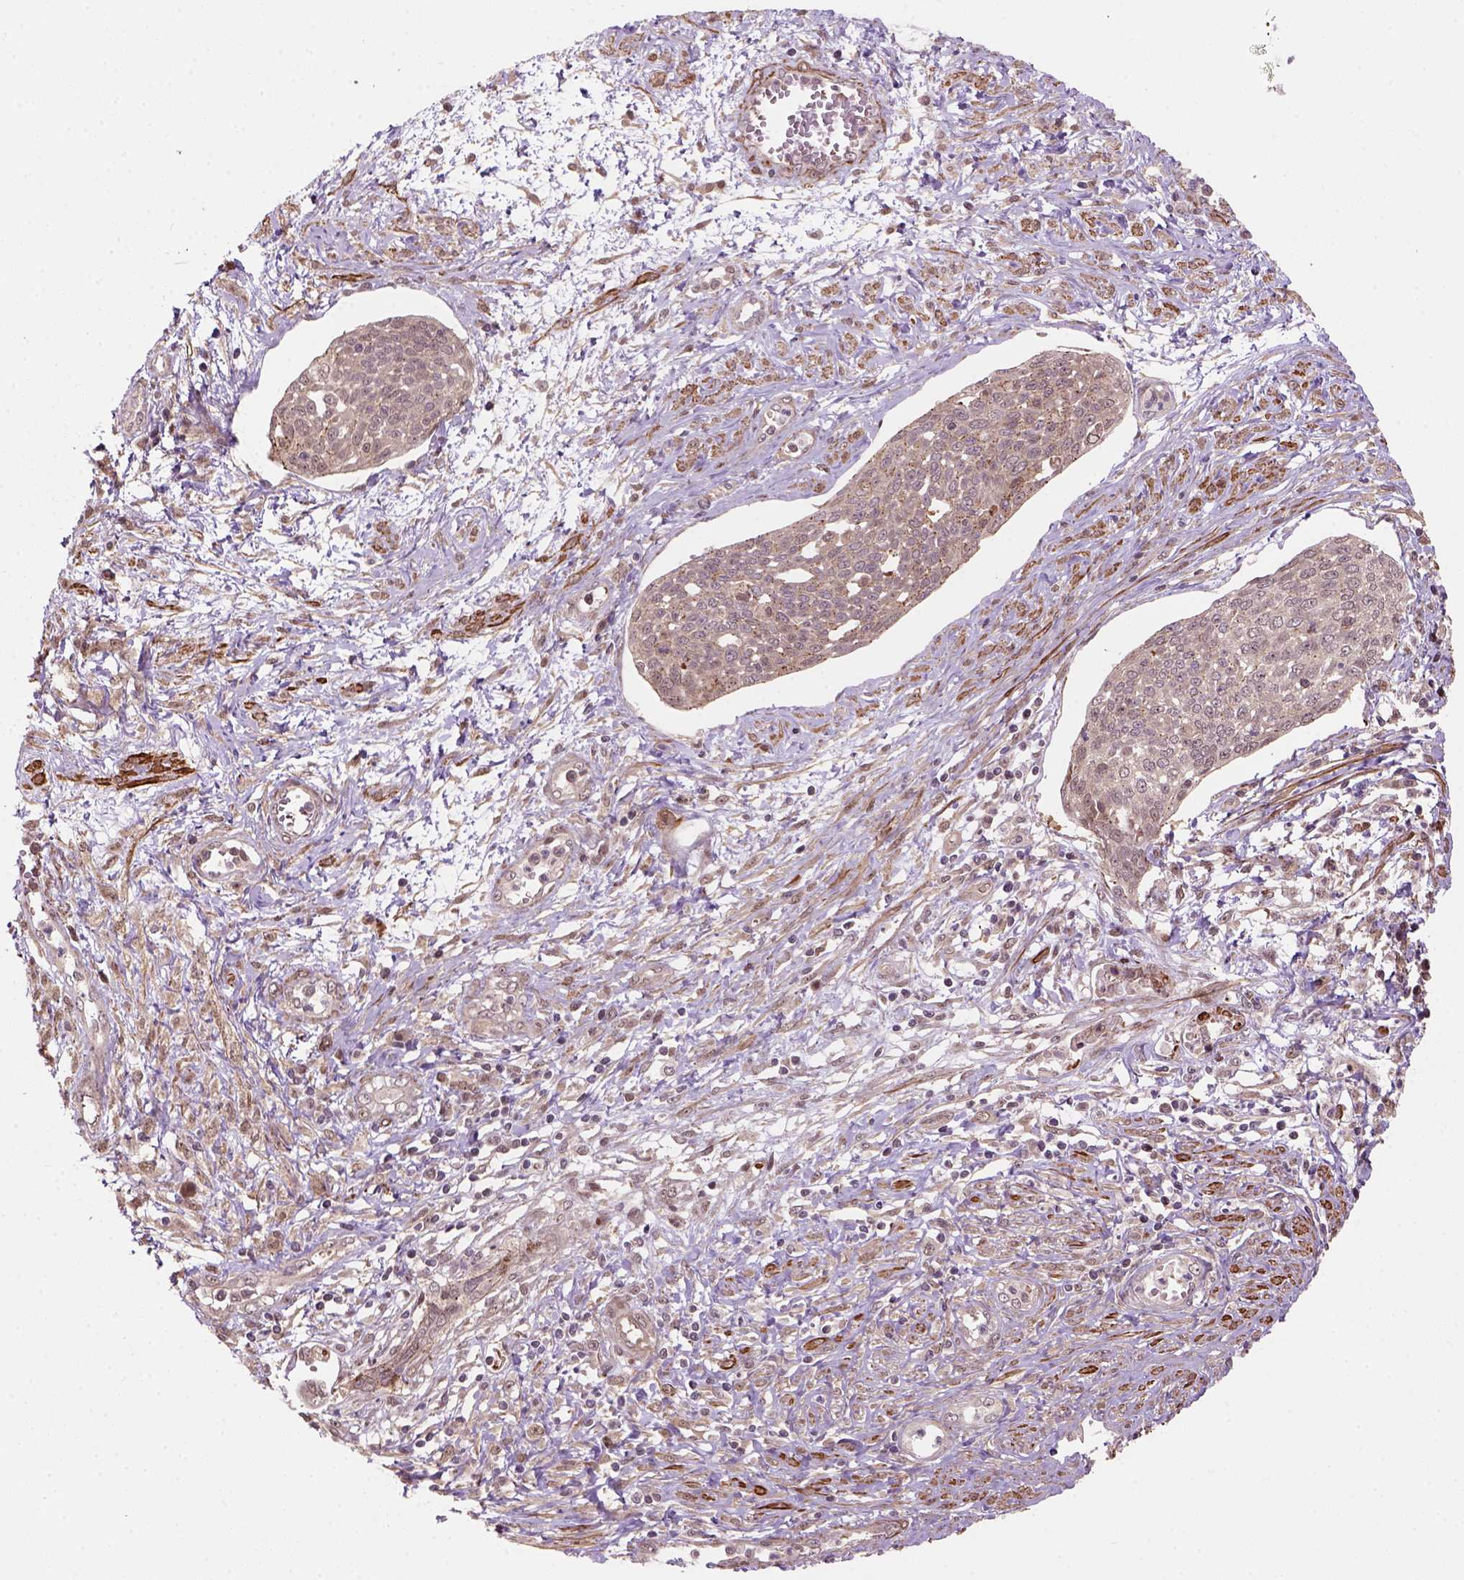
{"staining": {"intensity": "weak", "quantity": ">75%", "location": "cytoplasmic/membranous,nuclear"}, "tissue": "cervical cancer", "cell_type": "Tumor cells", "image_type": "cancer", "snomed": [{"axis": "morphology", "description": "Squamous cell carcinoma, NOS"}, {"axis": "topography", "description": "Cervix"}], "caption": "Immunohistochemical staining of cervical cancer reveals low levels of weak cytoplasmic/membranous and nuclear protein staining in about >75% of tumor cells. (DAB (3,3'-diaminobenzidine) IHC, brown staining for protein, blue staining for nuclei).", "gene": "PSMD11", "patient": {"sex": "female", "age": 34}}